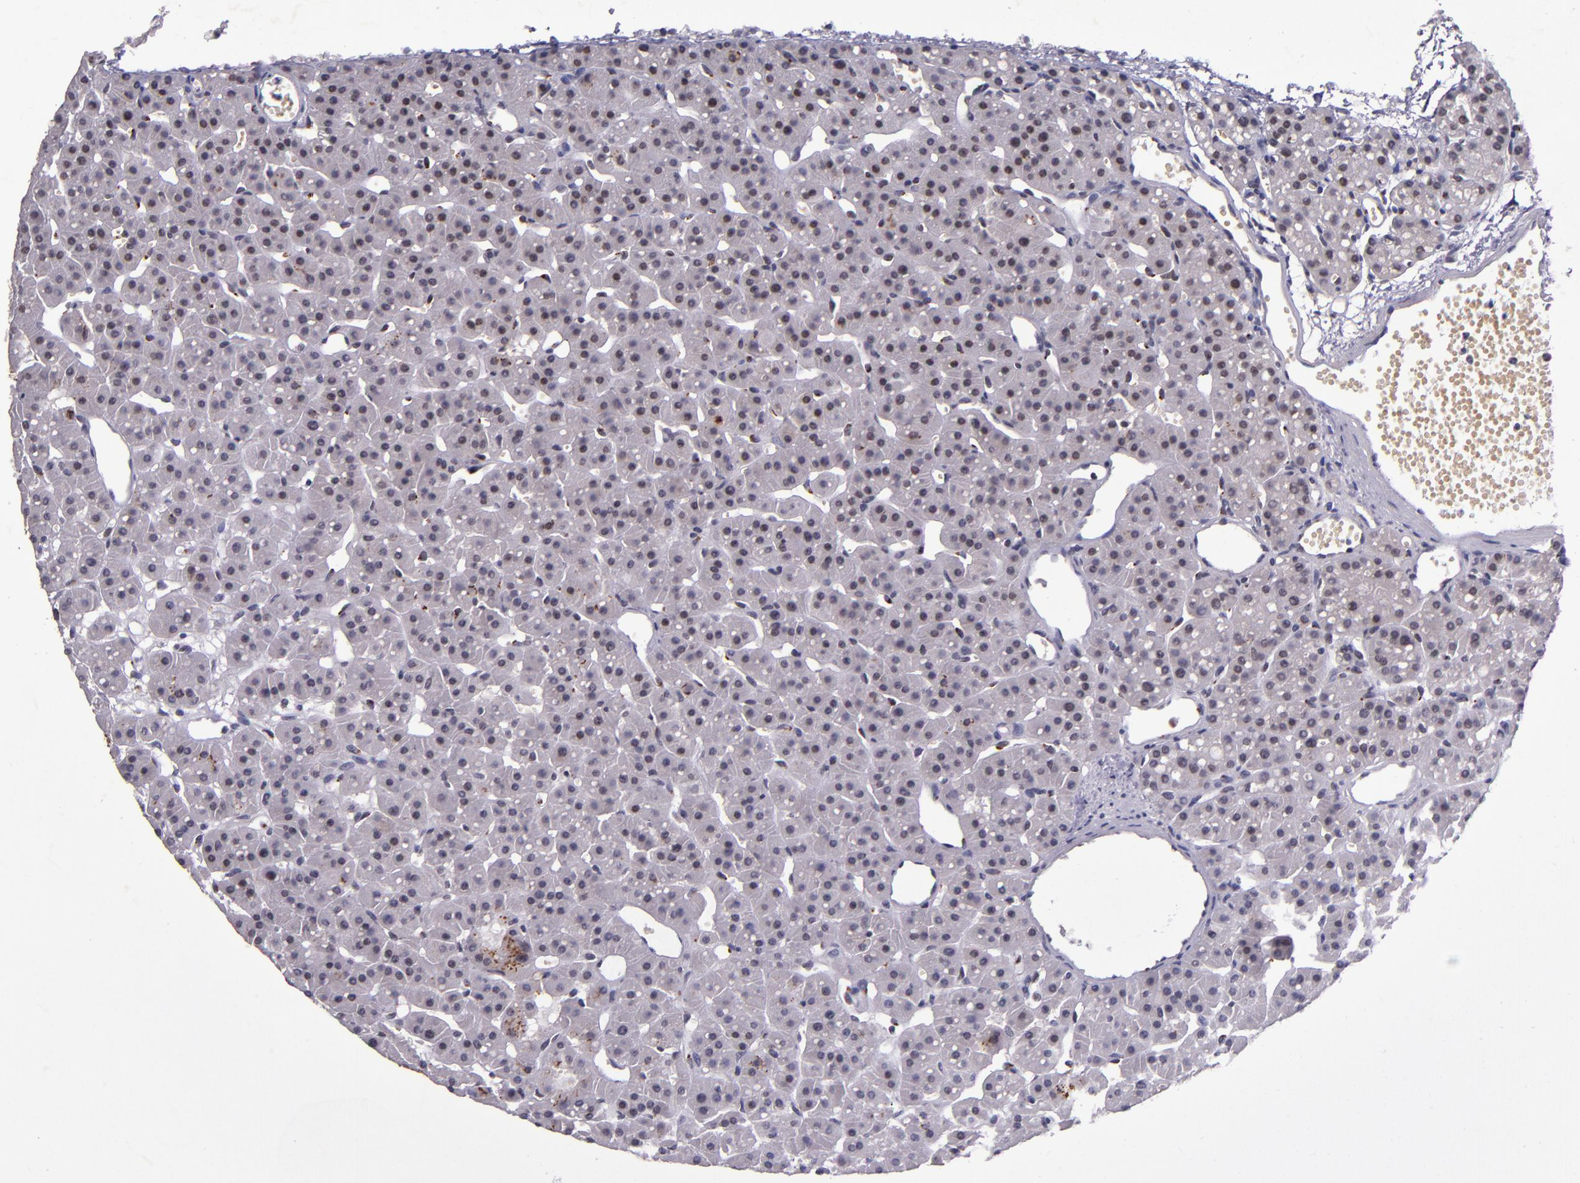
{"staining": {"intensity": "strong", "quantity": ">75%", "location": "cytoplasmic/membranous,nuclear"}, "tissue": "parathyroid gland", "cell_type": "Glandular cells", "image_type": "normal", "snomed": [{"axis": "morphology", "description": "Normal tissue, NOS"}, {"axis": "topography", "description": "Parathyroid gland"}], "caption": "Immunohistochemistry (DAB) staining of benign parathyroid gland displays strong cytoplasmic/membranous,nuclear protein staining in approximately >75% of glandular cells.", "gene": "MGMT", "patient": {"sex": "female", "age": 76}}